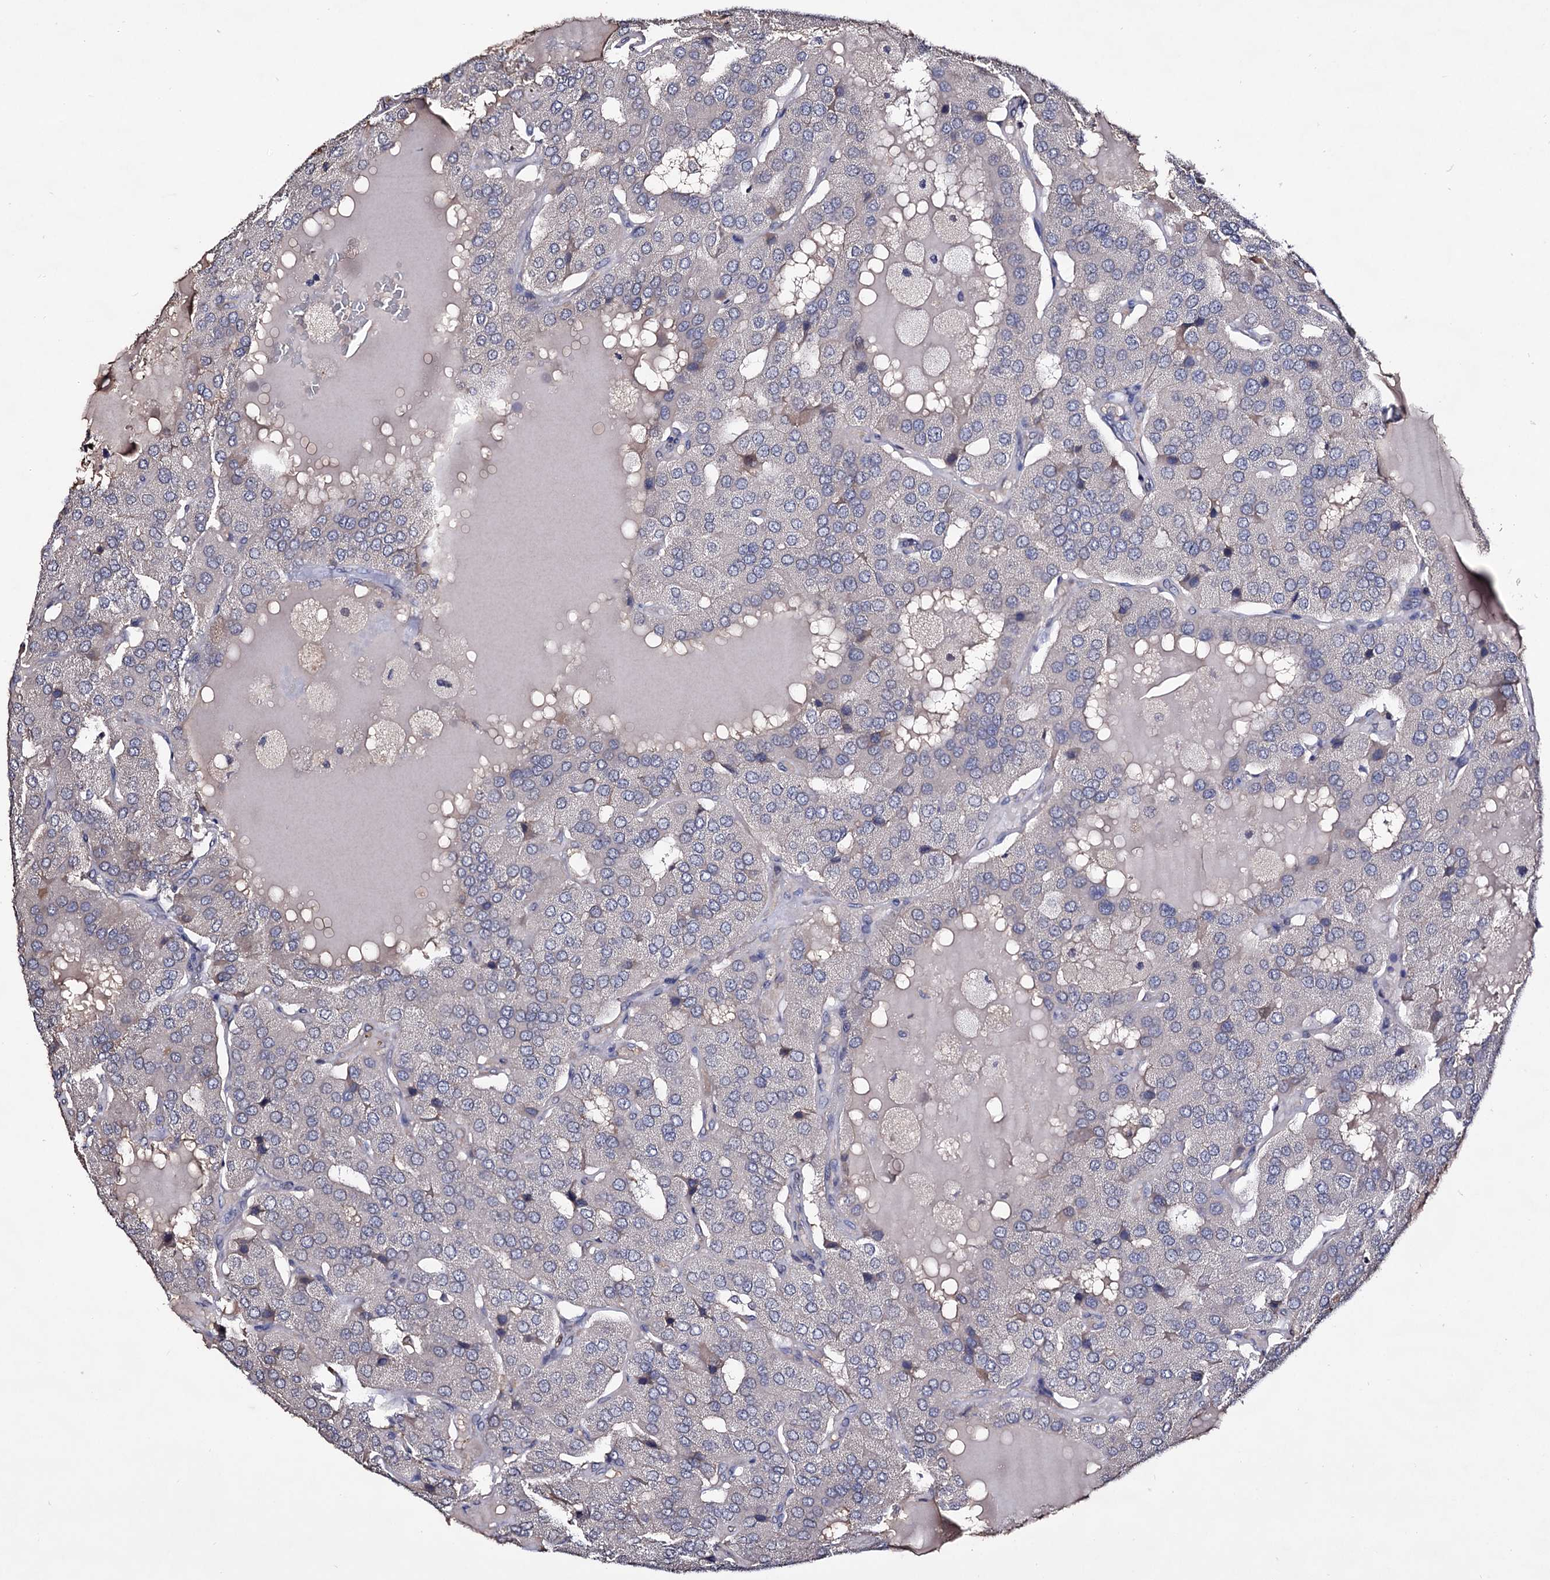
{"staining": {"intensity": "negative", "quantity": "none", "location": "none"}, "tissue": "parathyroid gland", "cell_type": "Glandular cells", "image_type": "normal", "snomed": [{"axis": "morphology", "description": "Normal tissue, NOS"}, {"axis": "morphology", "description": "Adenoma, NOS"}, {"axis": "topography", "description": "Parathyroid gland"}], "caption": "Immunohistochemical staining of normal human parathyroid gland exhibits no significant expression in glandular cells.", "gene": "PLIN1", "patient": {"sex": "female", "age": 86}}